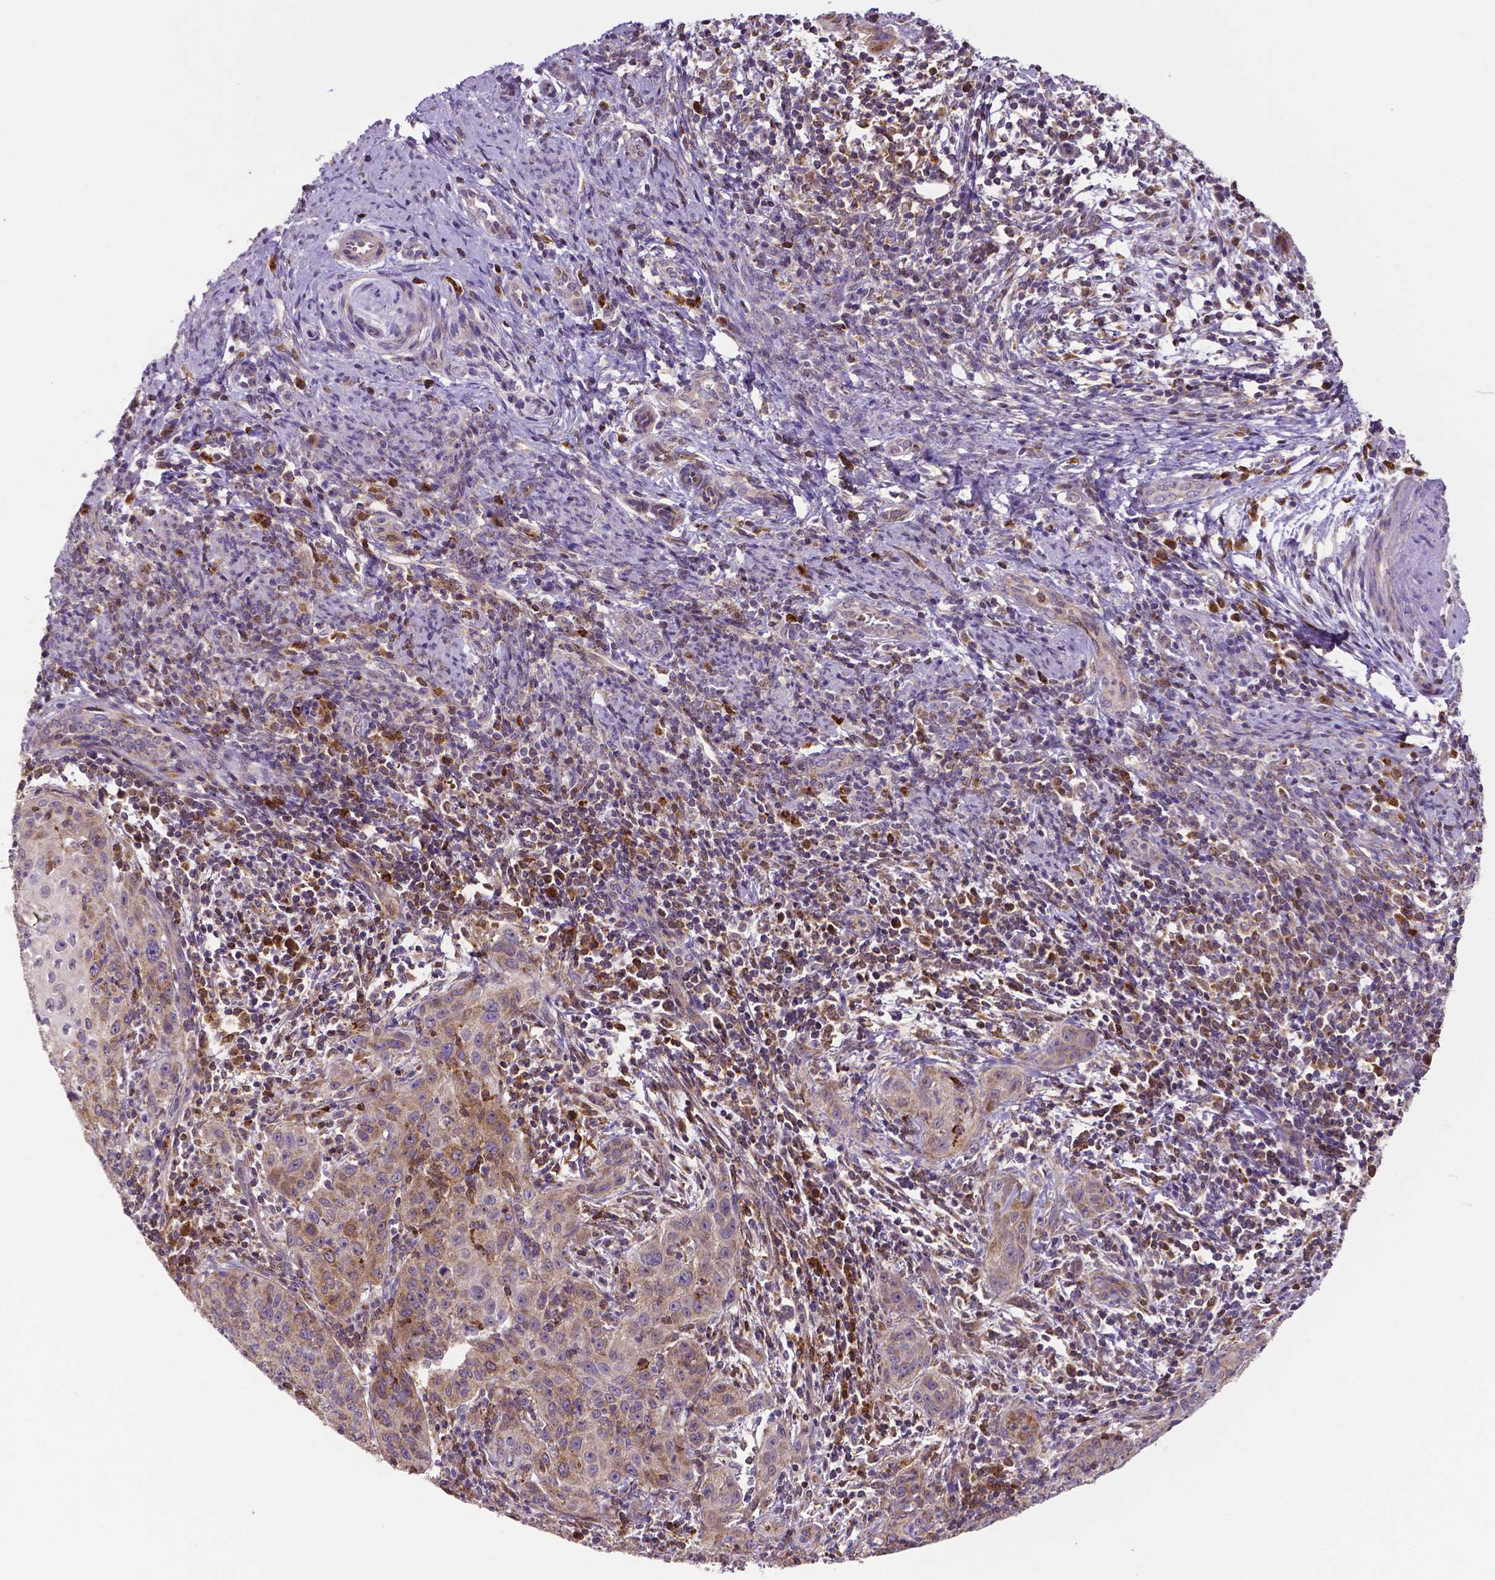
{"staining": {"intensity": "moderate", "quantity": ">75%", "location": "cytoplasmic/membranous"}, "tissue": "cervical cancer", "cell_type": "Tumor cells", "image_type": "cancer", "snomed": [{"axis": "morphology", "description": "Squamous cell carcinoma, NOS"}, {"axis": "topography", "description": "Cervix"}], "caption": "Tumor cells demonstrate moderate cytoplasmic/membranous positivity in about >75% of cells in cervical cancer.", "gene": "MCL1", "patient": {"sex": "female", "age": 30}}